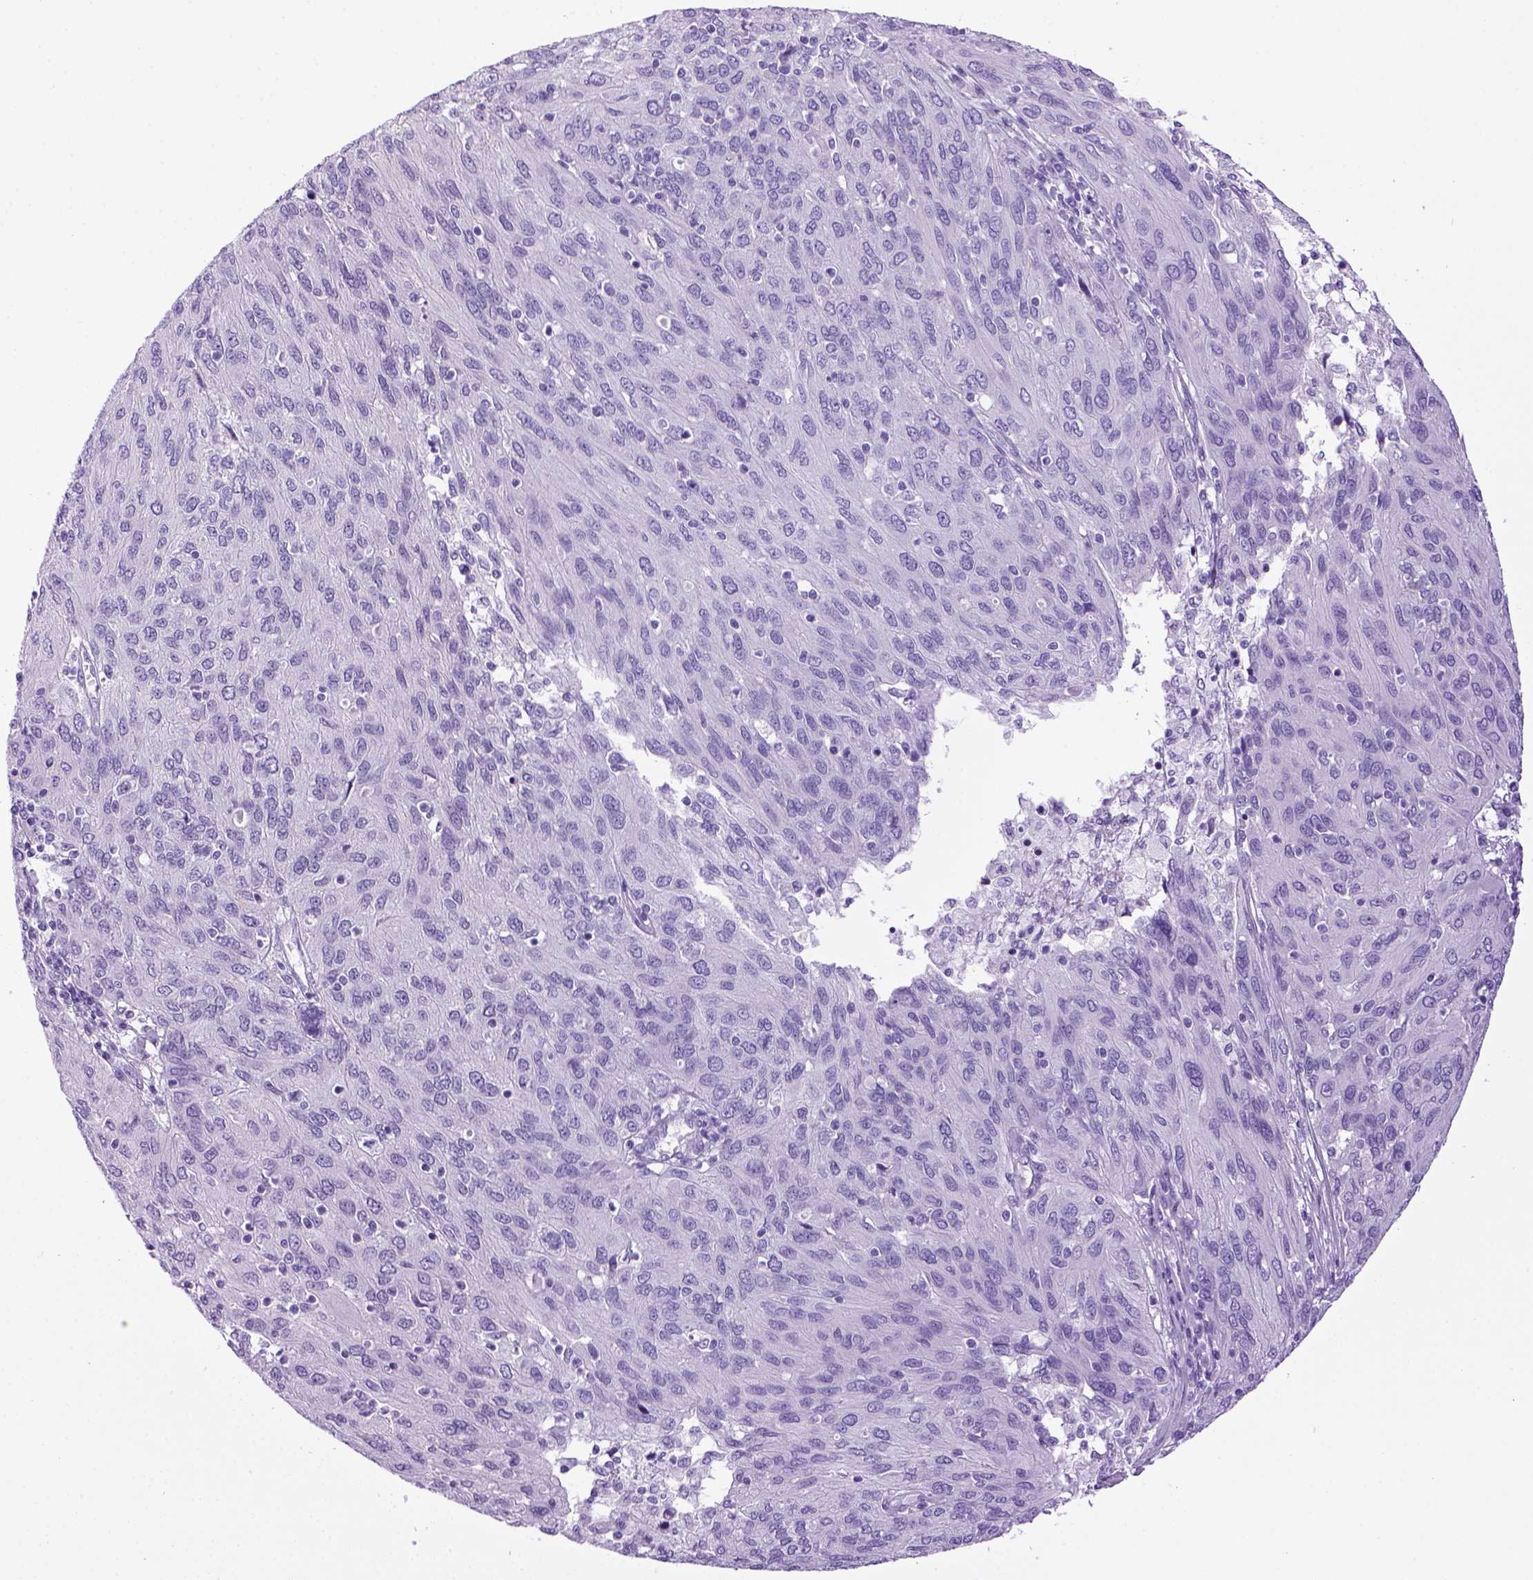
{"staining": {"intensity": "negative", "quantity": "none", "location": "none"}, "tissue": "ovarian cancer", "cell_type": "Tumor cells", "image_type": "cancer", "snomed": [{"axis": "morphology", "description": "Carcinoma, endometroid"}, {"axis": "topography", "description": "Ovary"}], "caption": "Tumor cells are negative for protein expression in human ovarian endometroid carcinoma.", "gene": "SGCG", "patient": {"sex": "female", "age": 50}}